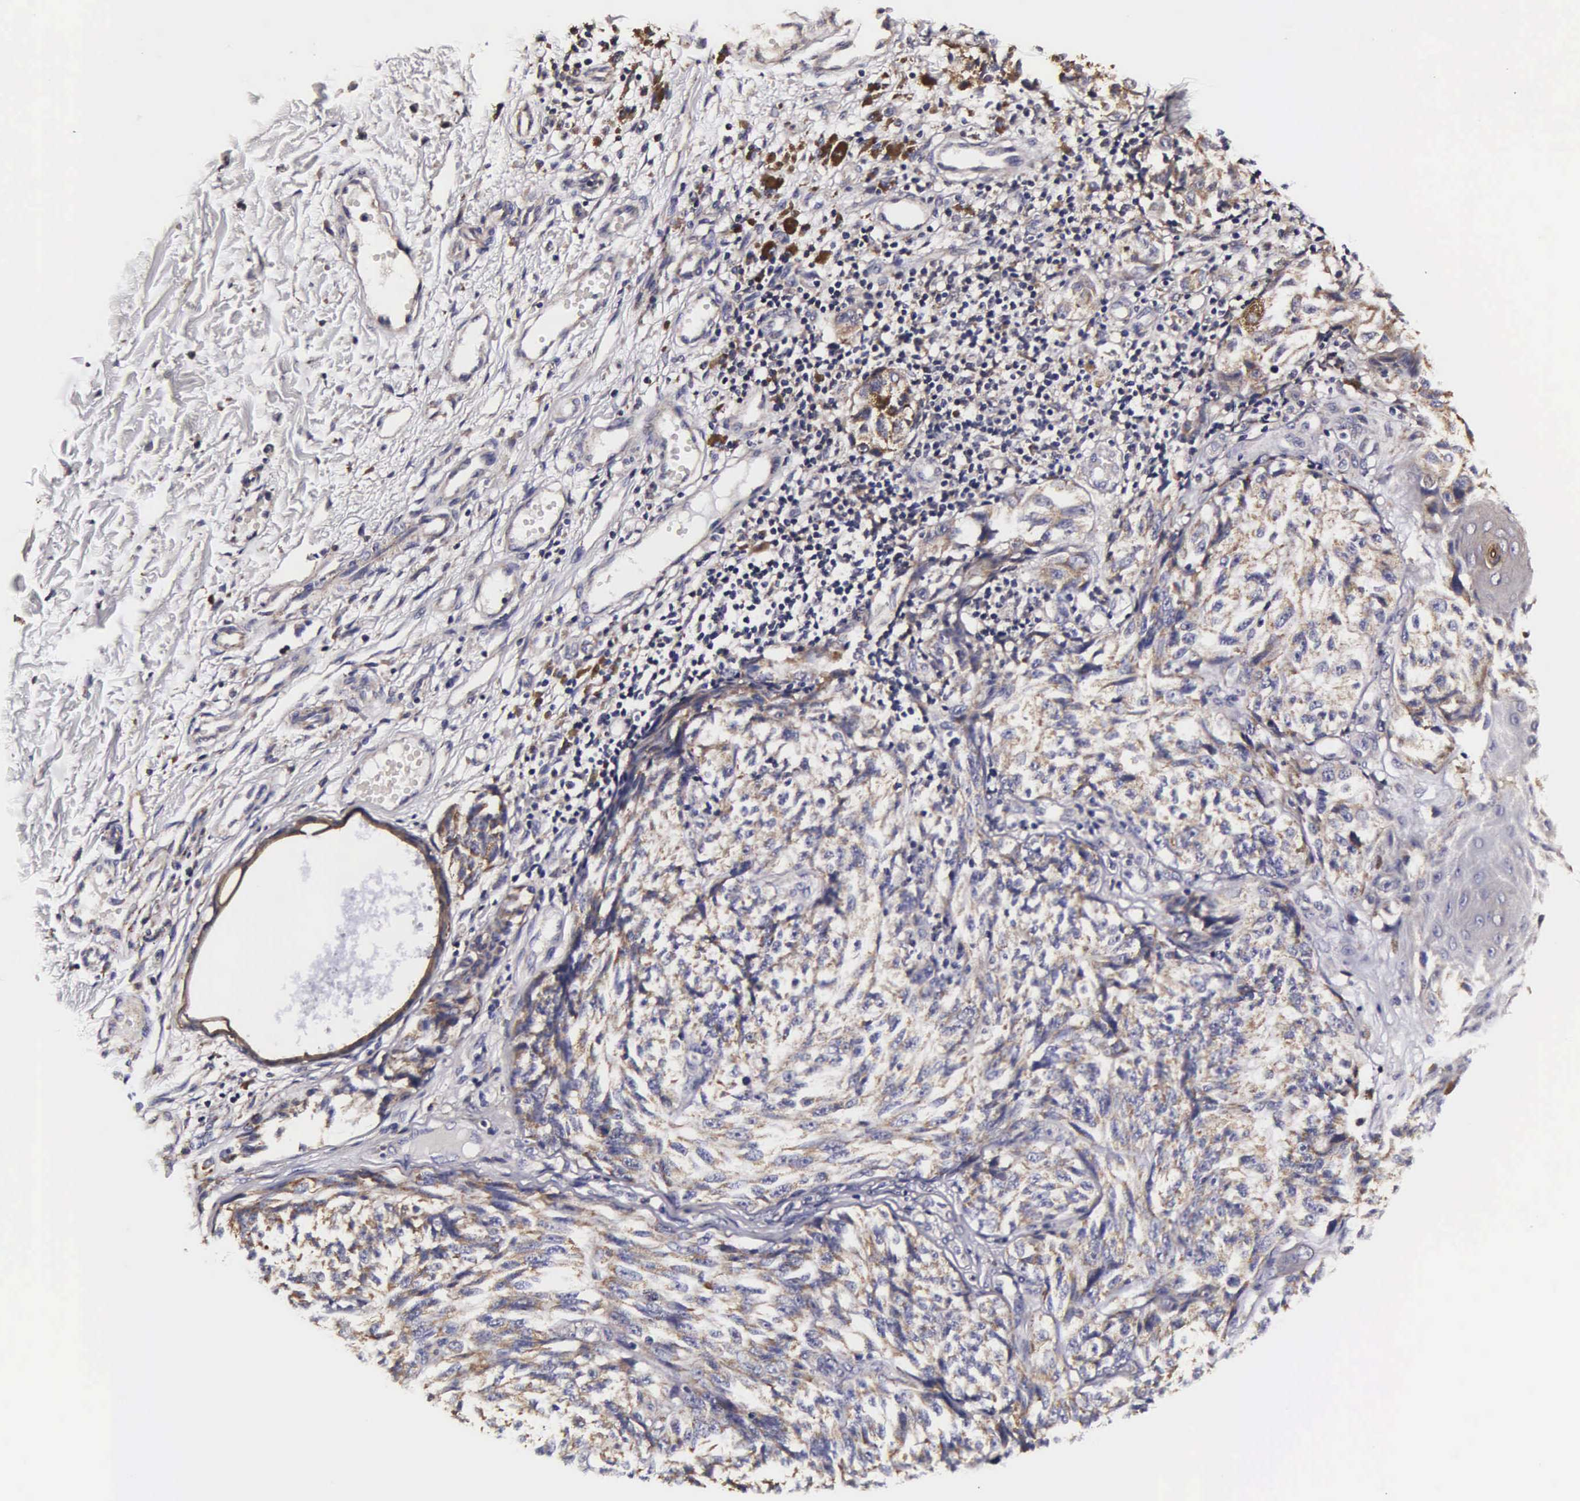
{"staining": {"intensity": "negative", "quantity": "none", "location": "none"}, "tissue": "melanoma", "cell_type": "Tumor cells", "image_type": "cancer", "snomed": [{"axis": "morphology", "description": "Malignant melanoma, NOS"}, {"axis": "topography", "description": "Skin"}], "caption": "The IHC histopathology image has no significant positivity in tumor cells of melanoma tissue.", "gene": "PSMA3", "patient": {"sex": "male", "age": 67}}